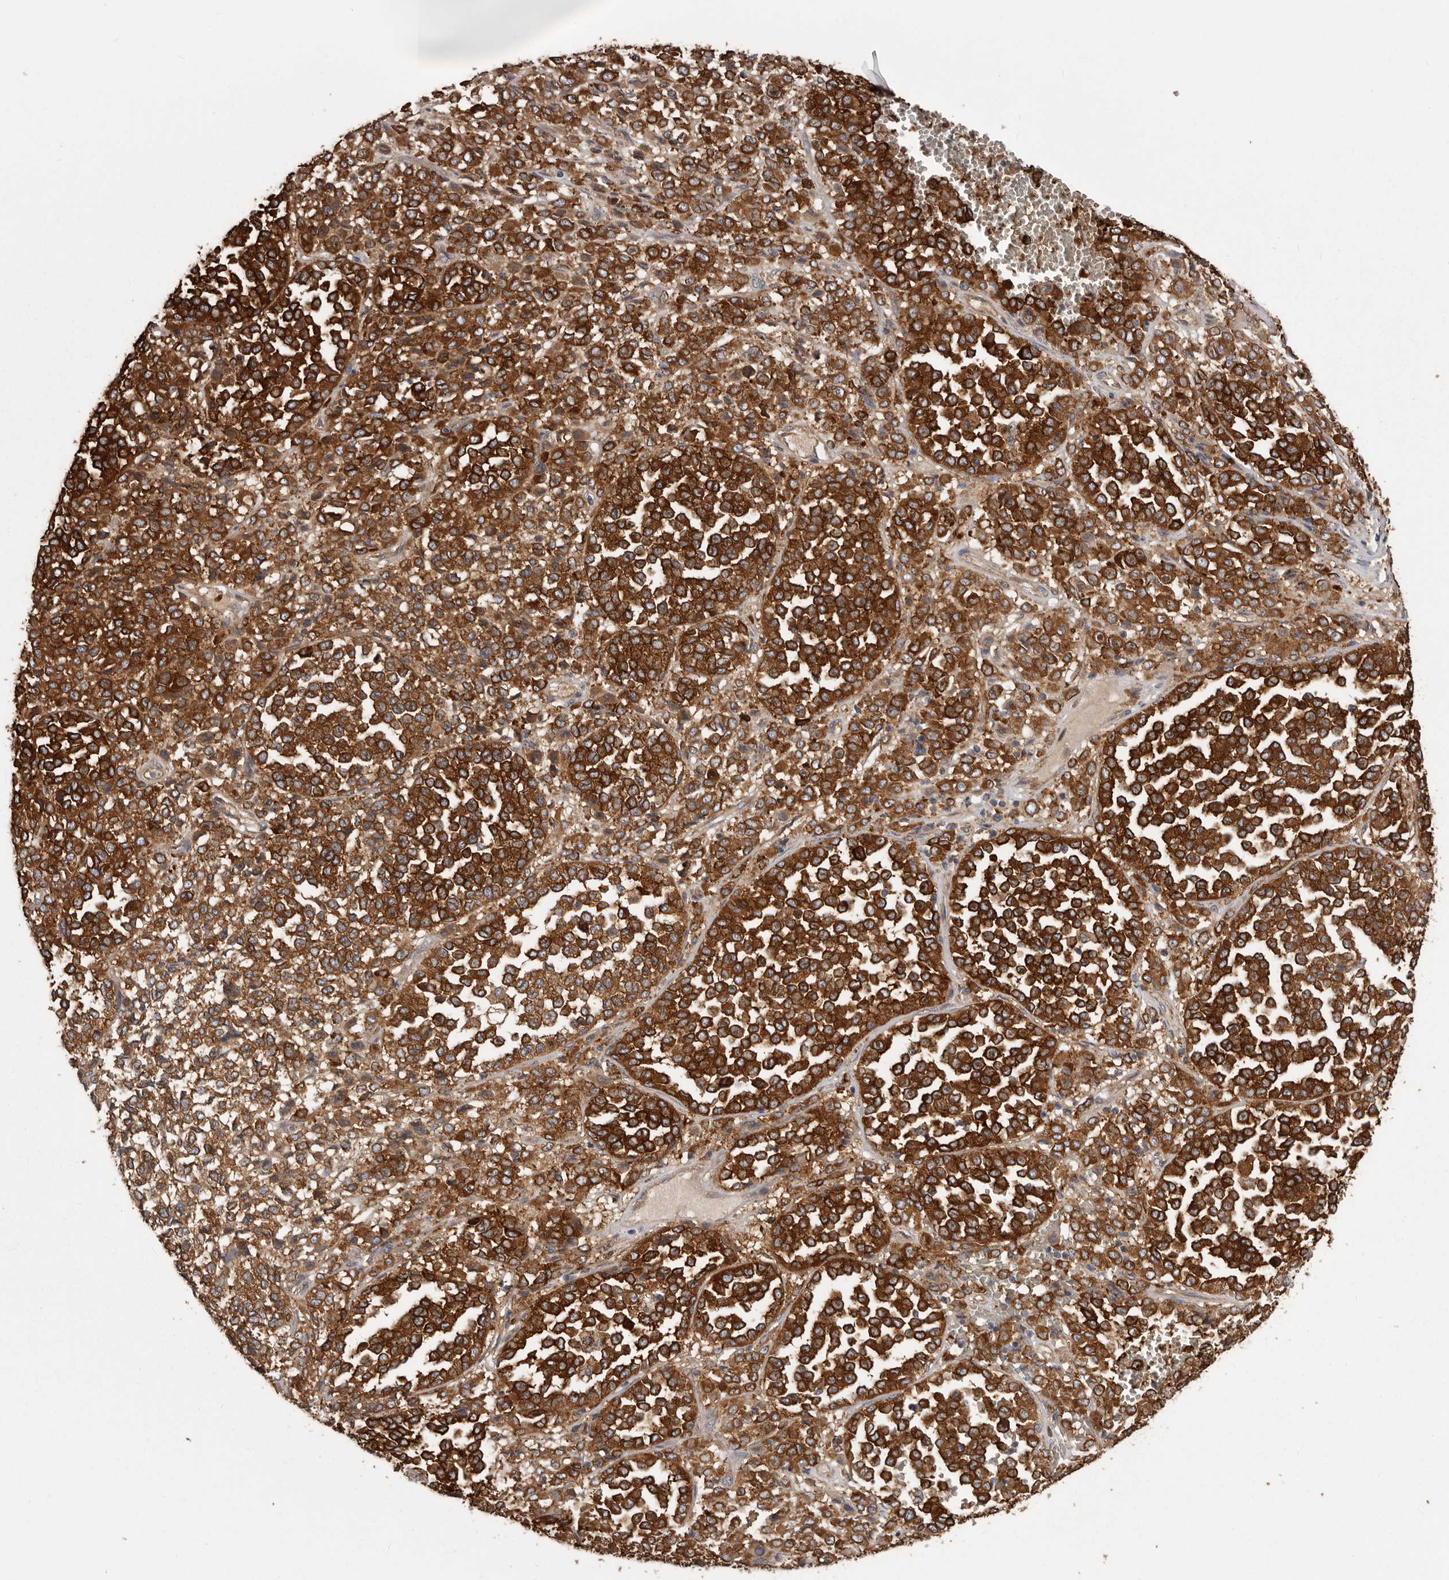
{"staining": {"intensity": "strong", "quantity": ">75%", "location": "cytoplasmic/membranous"}, "tissue": "melanoma", "cell_type": "Tumor cells", "image_type": "cancer", "snomed": [{"axis": "morphology", "description": "Malignant melanoma, Metastatic site"}, {"axis": "topography", "description": "Pancreas"}], "caption": "High-magnification brightfield microscopy of malignant melanoma (metastatic site) stained with DAB (3,3'-diaminobenzidine) (brown) and counterstained with hematoxylin (blue). tumor cells exhibit strong cytoplasmic/membranous positivity is seen in about>75% of cells.", "gene": "ENAH", "patient": {"sex": "female", "age": 30}}